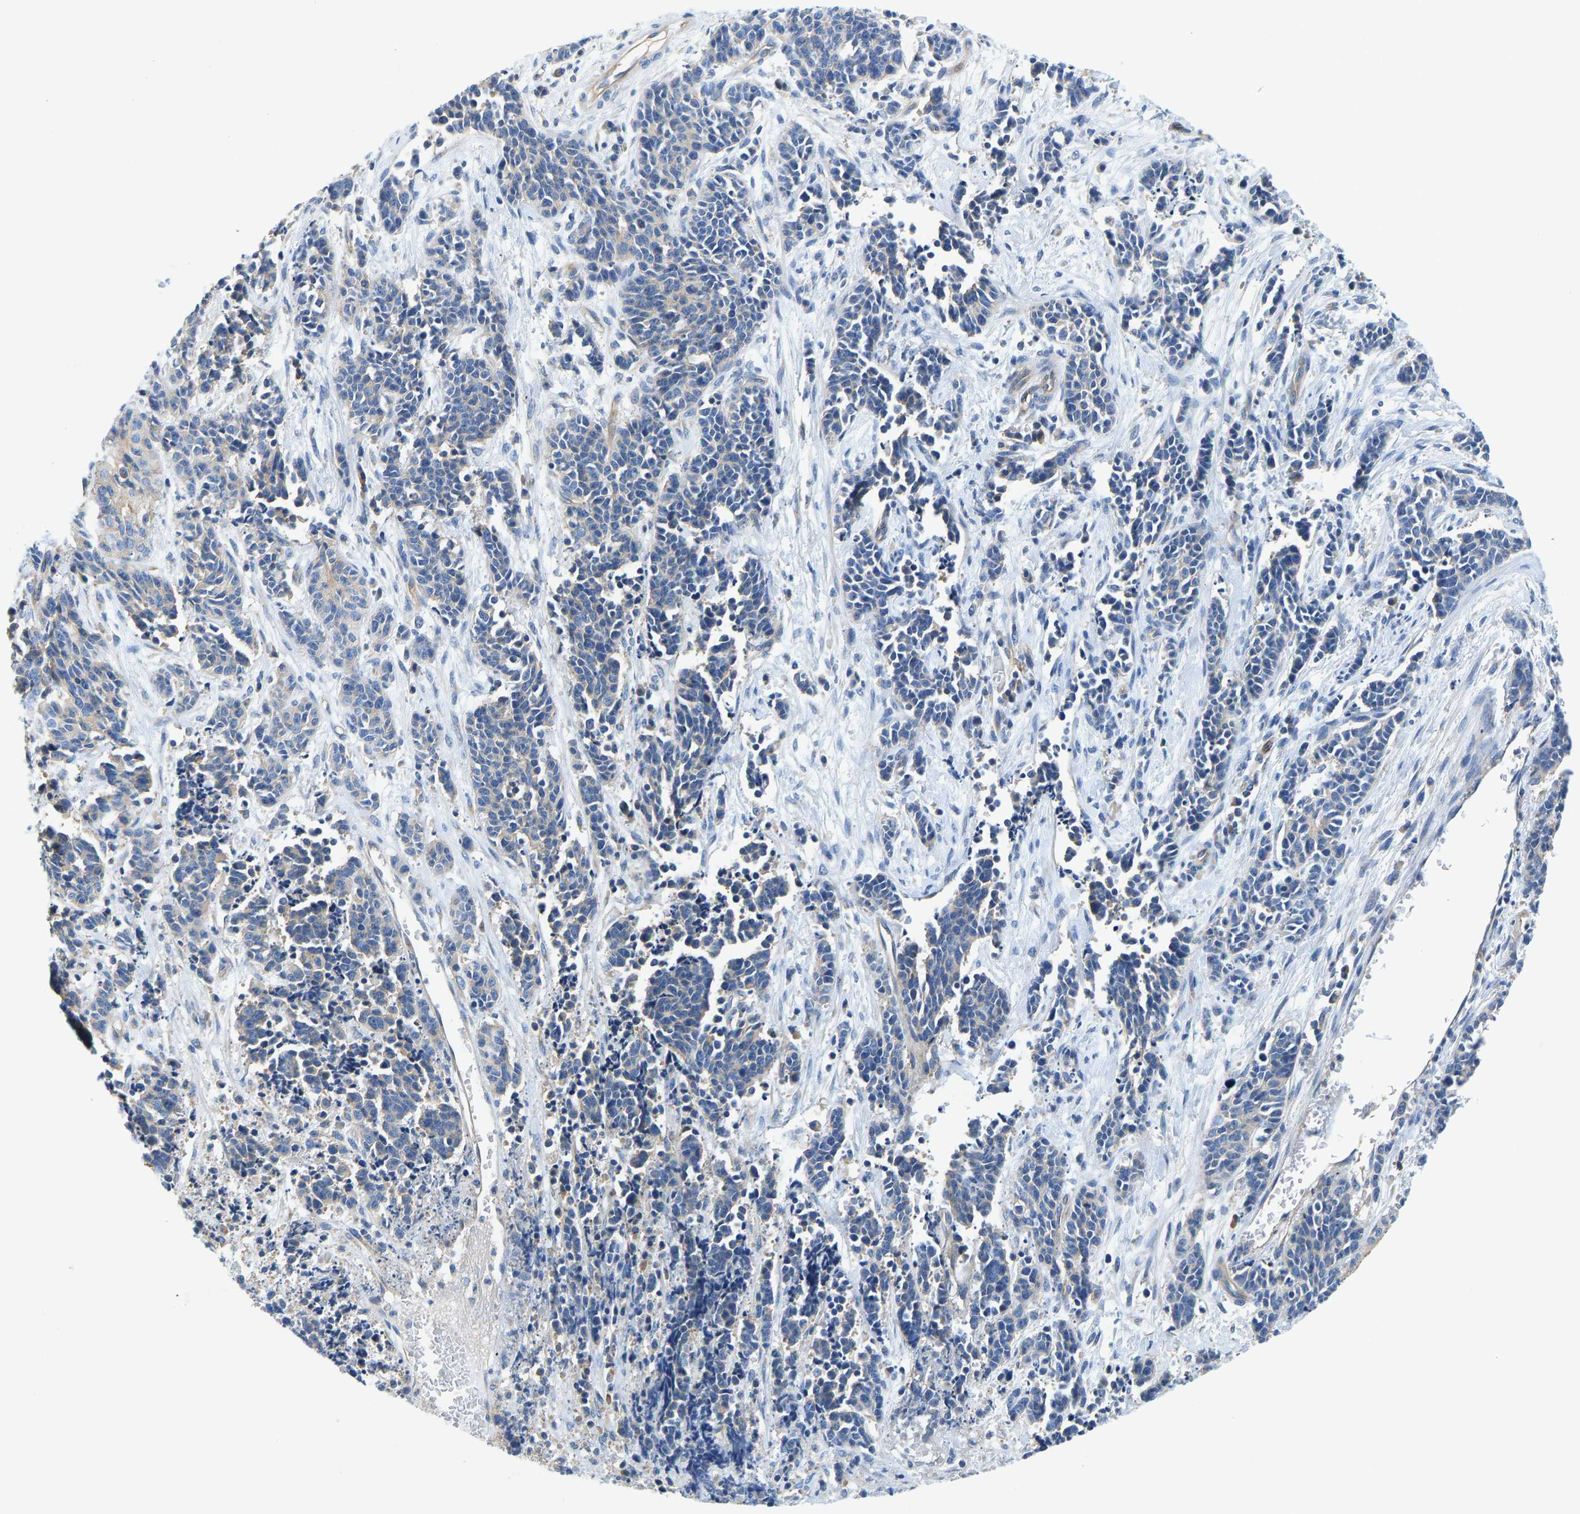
{"staining": {"intensity": "negative", "quantity": "none", "location": "none"}, "tissue": "cervical cancer", "cell_type": "Tumor cells", "image_type": "cancer", "snomed": [{"axis": "morphology", "description": "Squamous cell carcinoma, NOS"}, {"axis": "topography", "description": "Cervix"}], "caption": "Immunohistochemical staining of cervical cancer displays no significant expression in tumor cells.", "gene": "CHAD", "patient": {"sex": "female", "age": 35}}